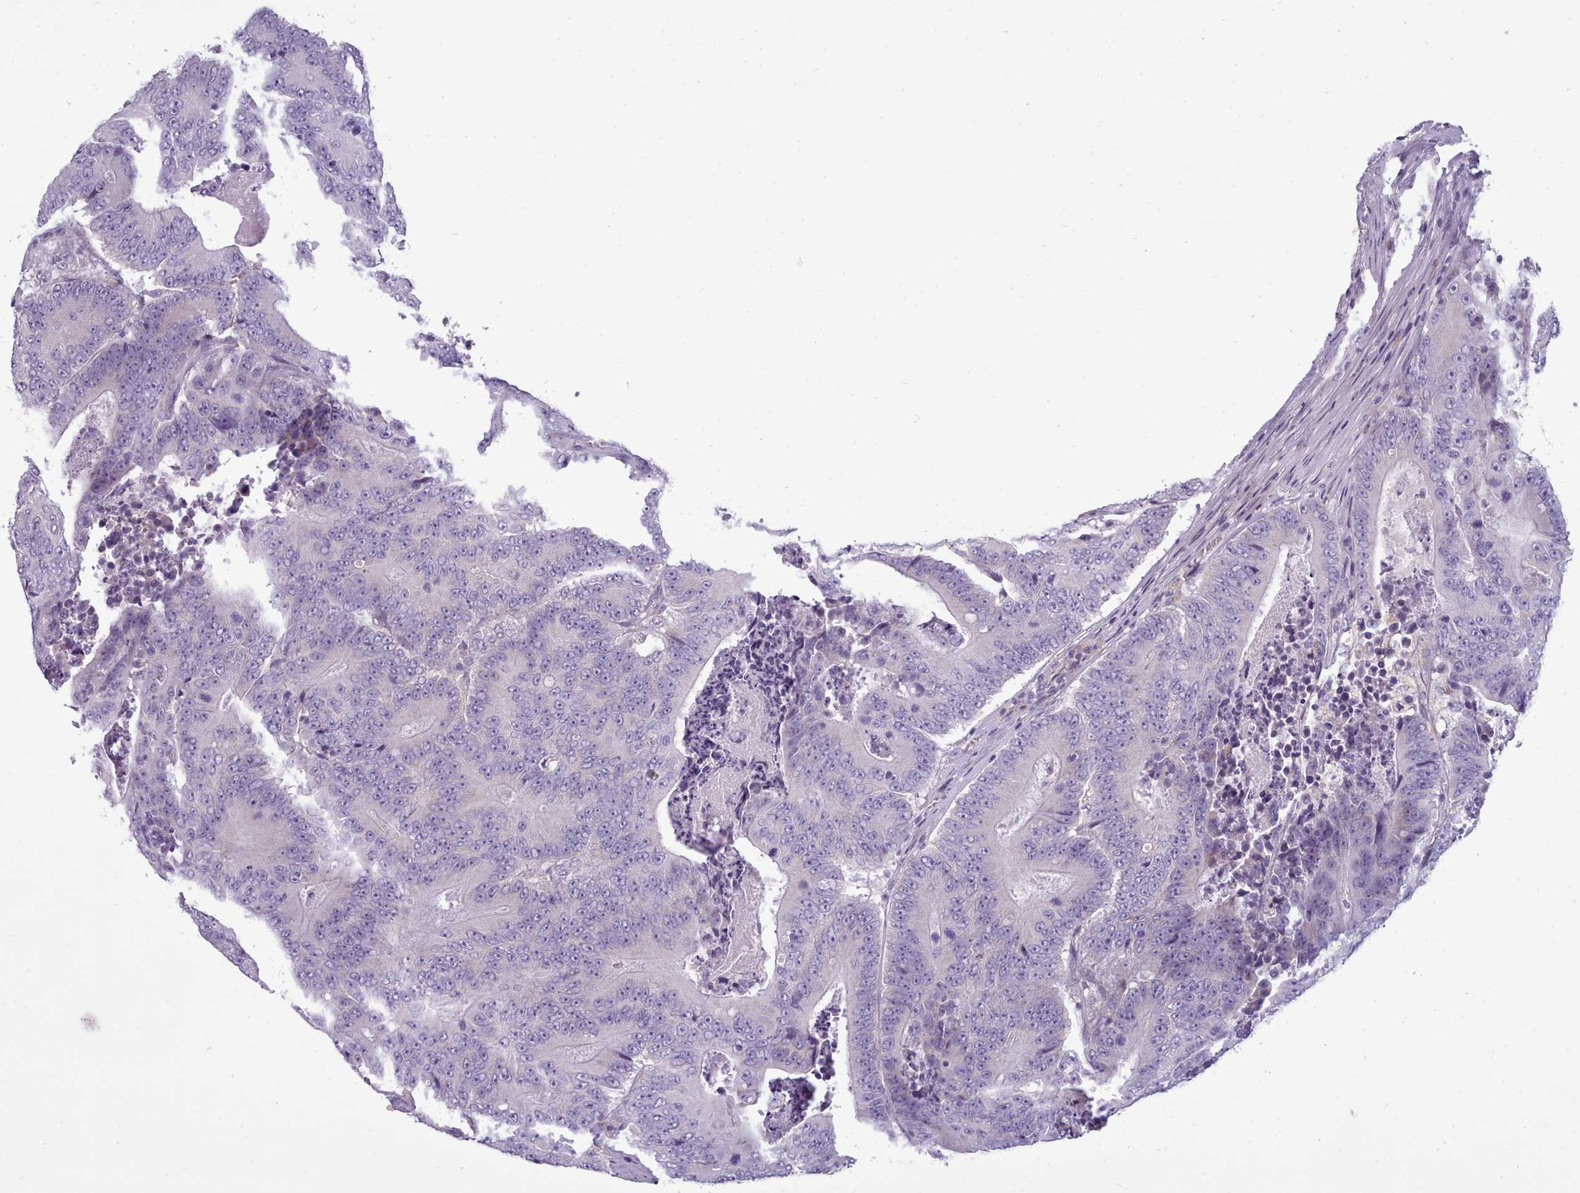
{"staining": {"intensity": "negative", "quantity": "none", "location": "none"}, "tissue": "colorectal cancer", "cell_type": "Tumor cells", "image_type": "cancer", "snomed": [{"axis": "morphology", "description": "Adenocarcinoma, NOS"}, {"axis": "topography", "description": "Colon"}], "caption": "A photomicrograph of human adenocarcinoma (colorectal) is negative for staining in tumor cells.", "gene": "MYRFL", "patient": {"sex": "male", "age": 83}}